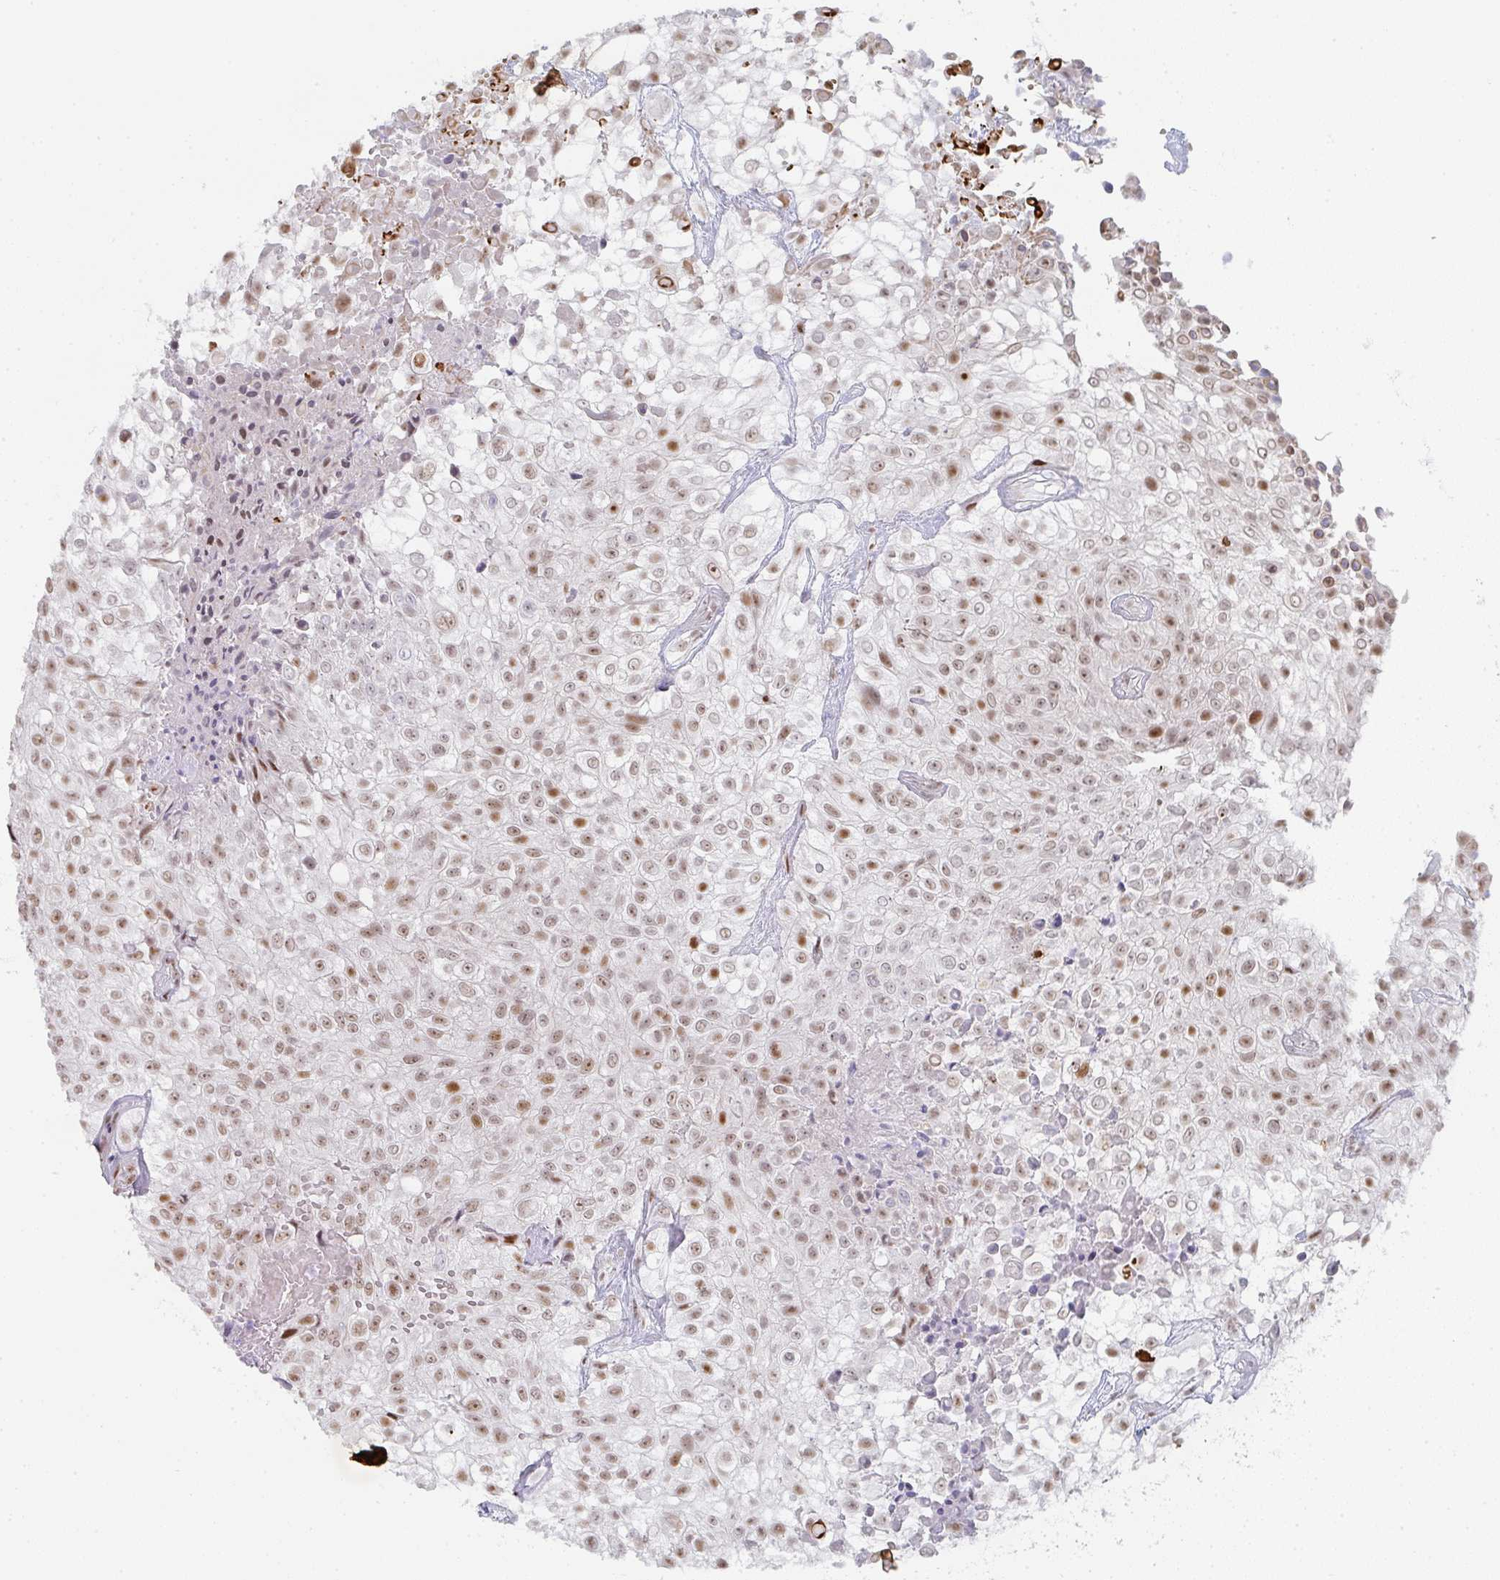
{"staining": {"intensity": "moderate", "quantity": ">75%", "location": "nuclear"}, "tissue": "urothelial cancer", "cell_type": "Tumor cells", "image_type": "cancer", "snomed": [{"axis": "morphology", "description": "Urothelial carcinoma, High grade"}, {"axis": "topography", "description": "Urinary bladder"}], "caption": "Immunohistochemical staining of human urothelial cancer displays medium levels of moderate nuclear expression in approximately >75% of tumor cells. (DAB IHC, brown staining for protein, blue staining for nuclei).", "gene": "POU2AF2", "patient": {"sex": "male", "age": 56}}